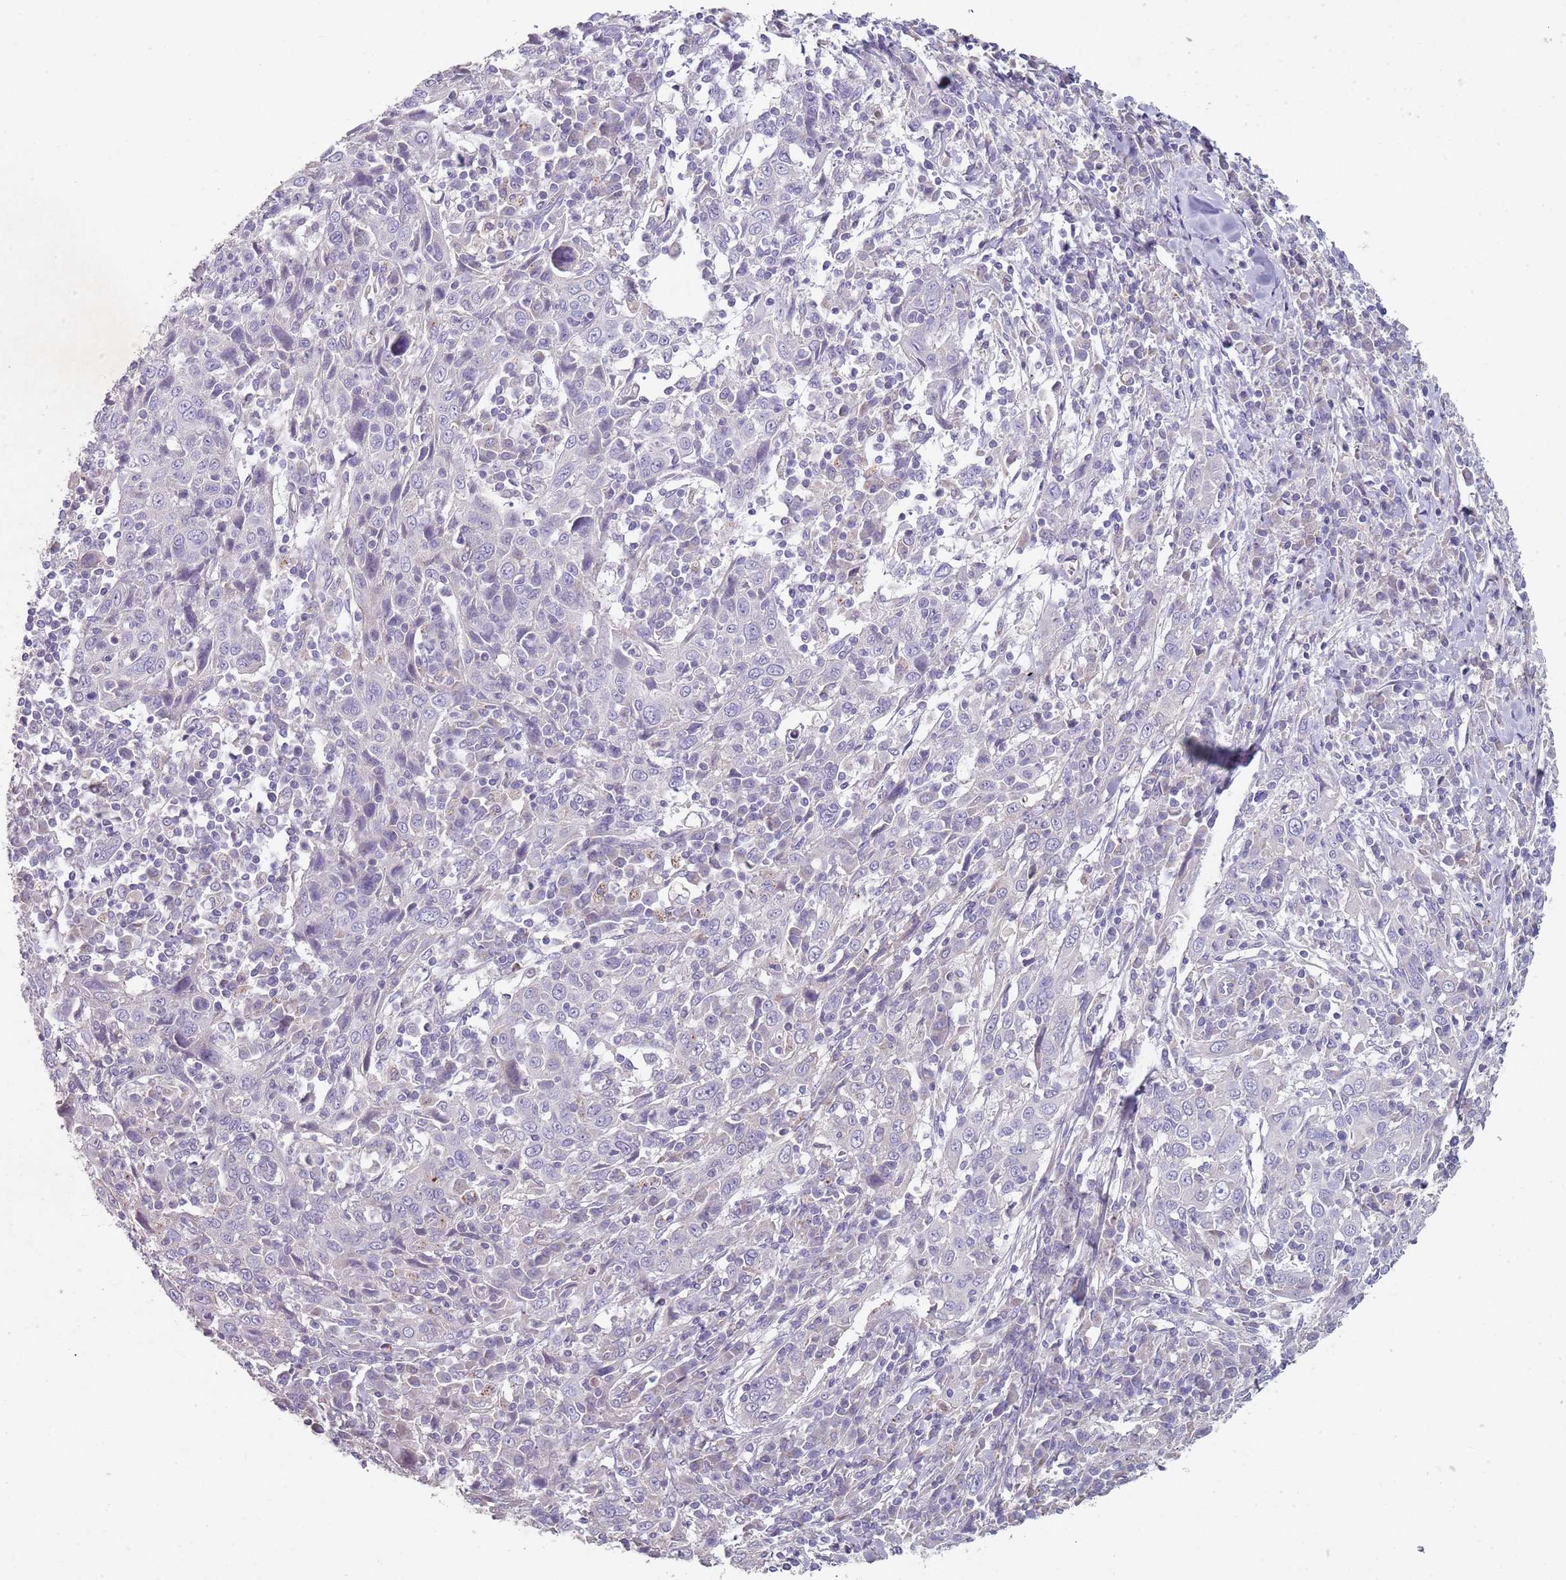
{"staining": {"intensity": "negative", "quantity": "none", "location": "none"}, "tissue": "cervical cancer", "cell_type": "Tumor cells", "image_type": "cancer", "snomed": [{"axis": "morphology", "description": "Squamous cell carcinoma, NOS"}, {"axis": "topography", "description": "Cervix"}], "caption": "There is no significant expression in tumor cells of cervical squamous cell carcinoma.", "gene": "ZNF583", "patient": {"sex": "female", "age": 46}}